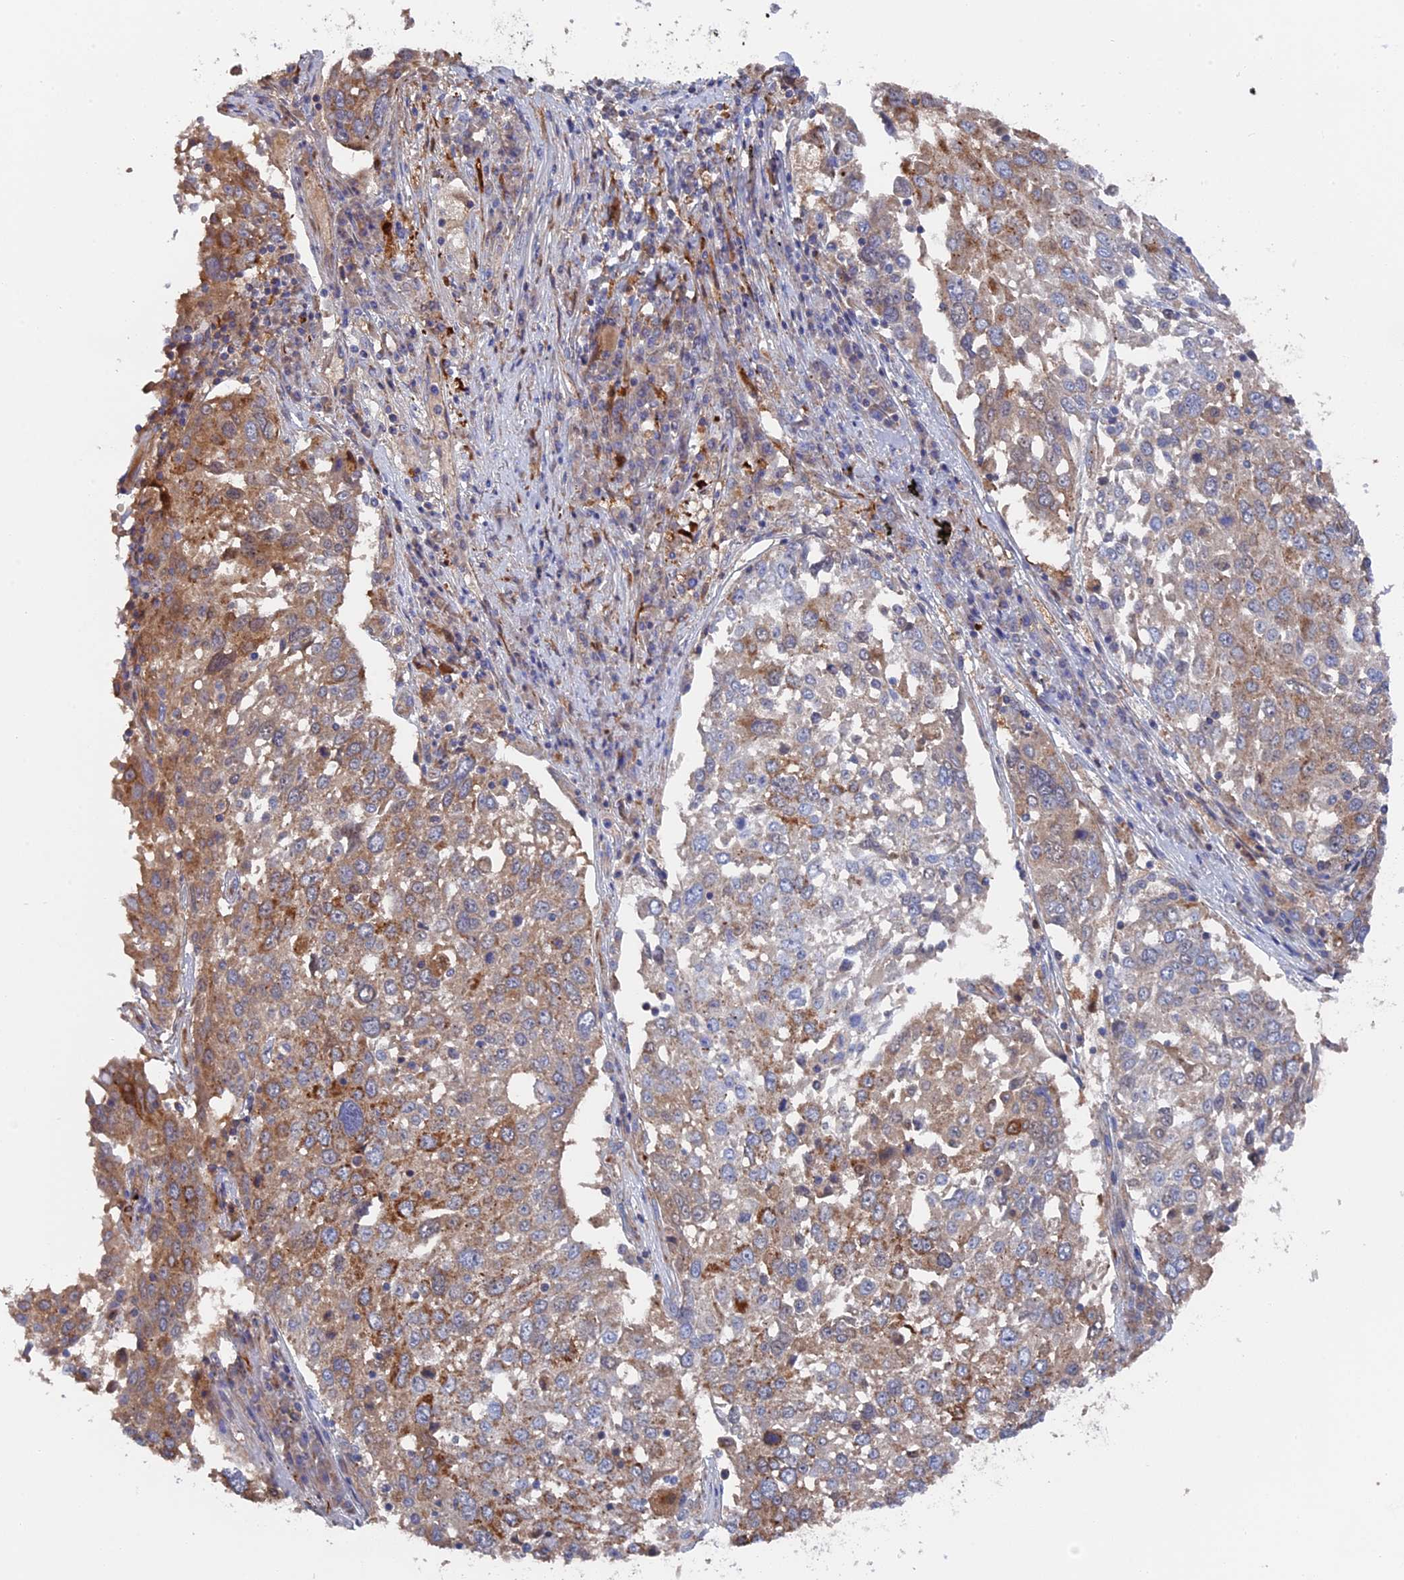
{"staining": {"intensity": "moderate", "quantity": "25%-75%", "location": "cytoplasmic/membranous"}, "tissue": "lung cancer", "cell_type": "Tumor cells", "image_type": "cancer", "snomed": [{"axis": "morphology", "description": "Squamous cell carcinoma, NOS"}, {"axis": "topography", "description": "Lung"}], "caption": "Protein staining of lung cancer tissue exhibits moderate cytoplasmic/membranous staining in approximately 25%-75% of tumor cells.", "gene": "SMG9", "patient": {"sex": "male", "age": 65}}